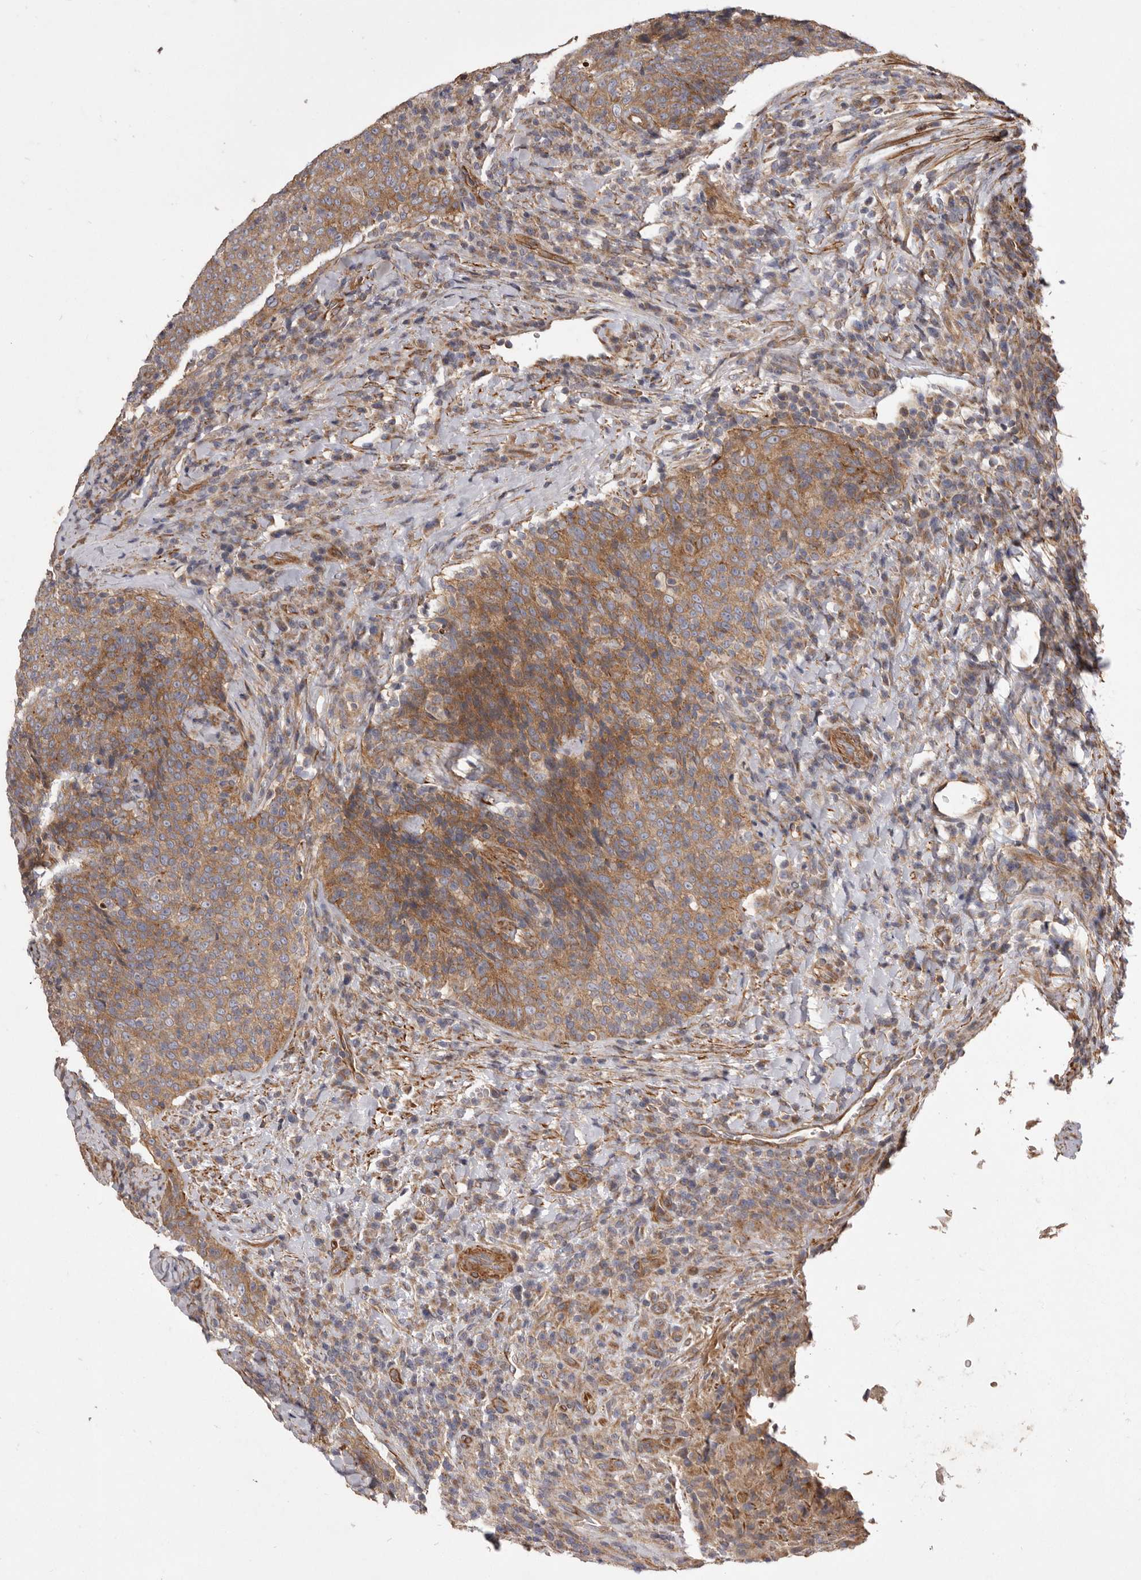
{"staining": {"intensity": "moderate", "quantity": ">75%", "location": "cytoplasmic/membranous"}, "tissue": "head and neck cancer", "cell_type": "Tumor cells", "image_type": "cancer", "snomed": [{"axis": "morphology", "description": "Squamous cell carcinoma, NOS"}, {"axis": "morphology", "description": "Squamous cell carcinoma, metastatic, NOS"}, {"axis": "topography", "description": "Lymph node"}, {"axis": "topography", "description": "Head-Neck"}], "caption": "Moderate cytoplasmic/membranous protein staining is appreciated in about >75% of tumor cells in head and neck cancer (metastatic squamous cell carcinoma).", "gene": "VPS45", "patient": {"sex": "male", "age": 62}}